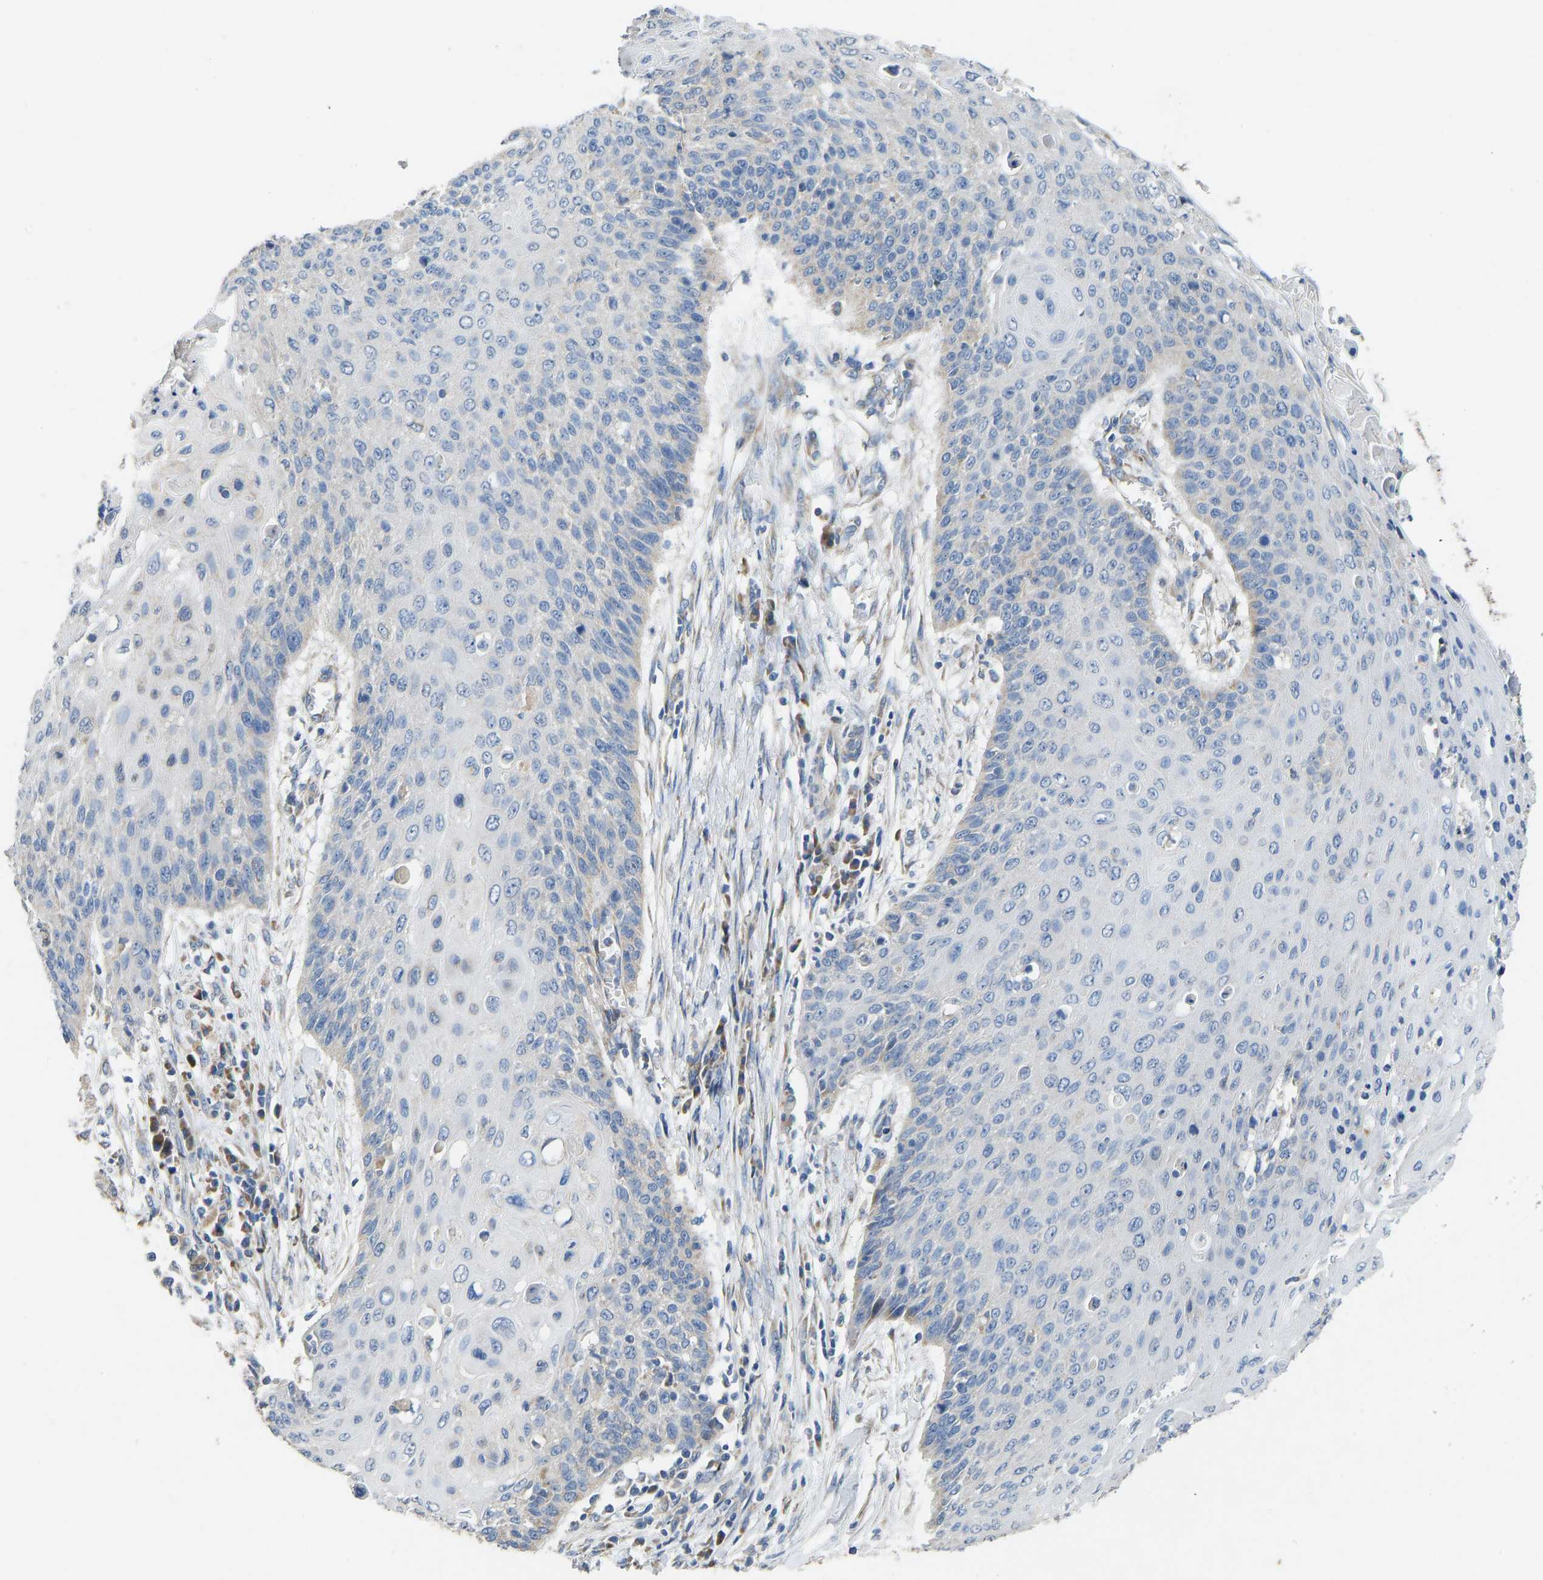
{"staining": {"intensity": "negative", "quantity": "none", "location": "none"}, "tissue": "cervical cancer", "cell_type": "Tumor cells", "image_type": "cancer", "snomed": [{"axis": "morphology", "description": "Squamous cell carcinoma, NOS"}, {"axis": "topography", "description": "Cervix"}], "caption": "The image shows no staining of tumor cells in cervical cancer.", "gene": "TMEM150A", "patient": {"sex": "female", "age": 39}}